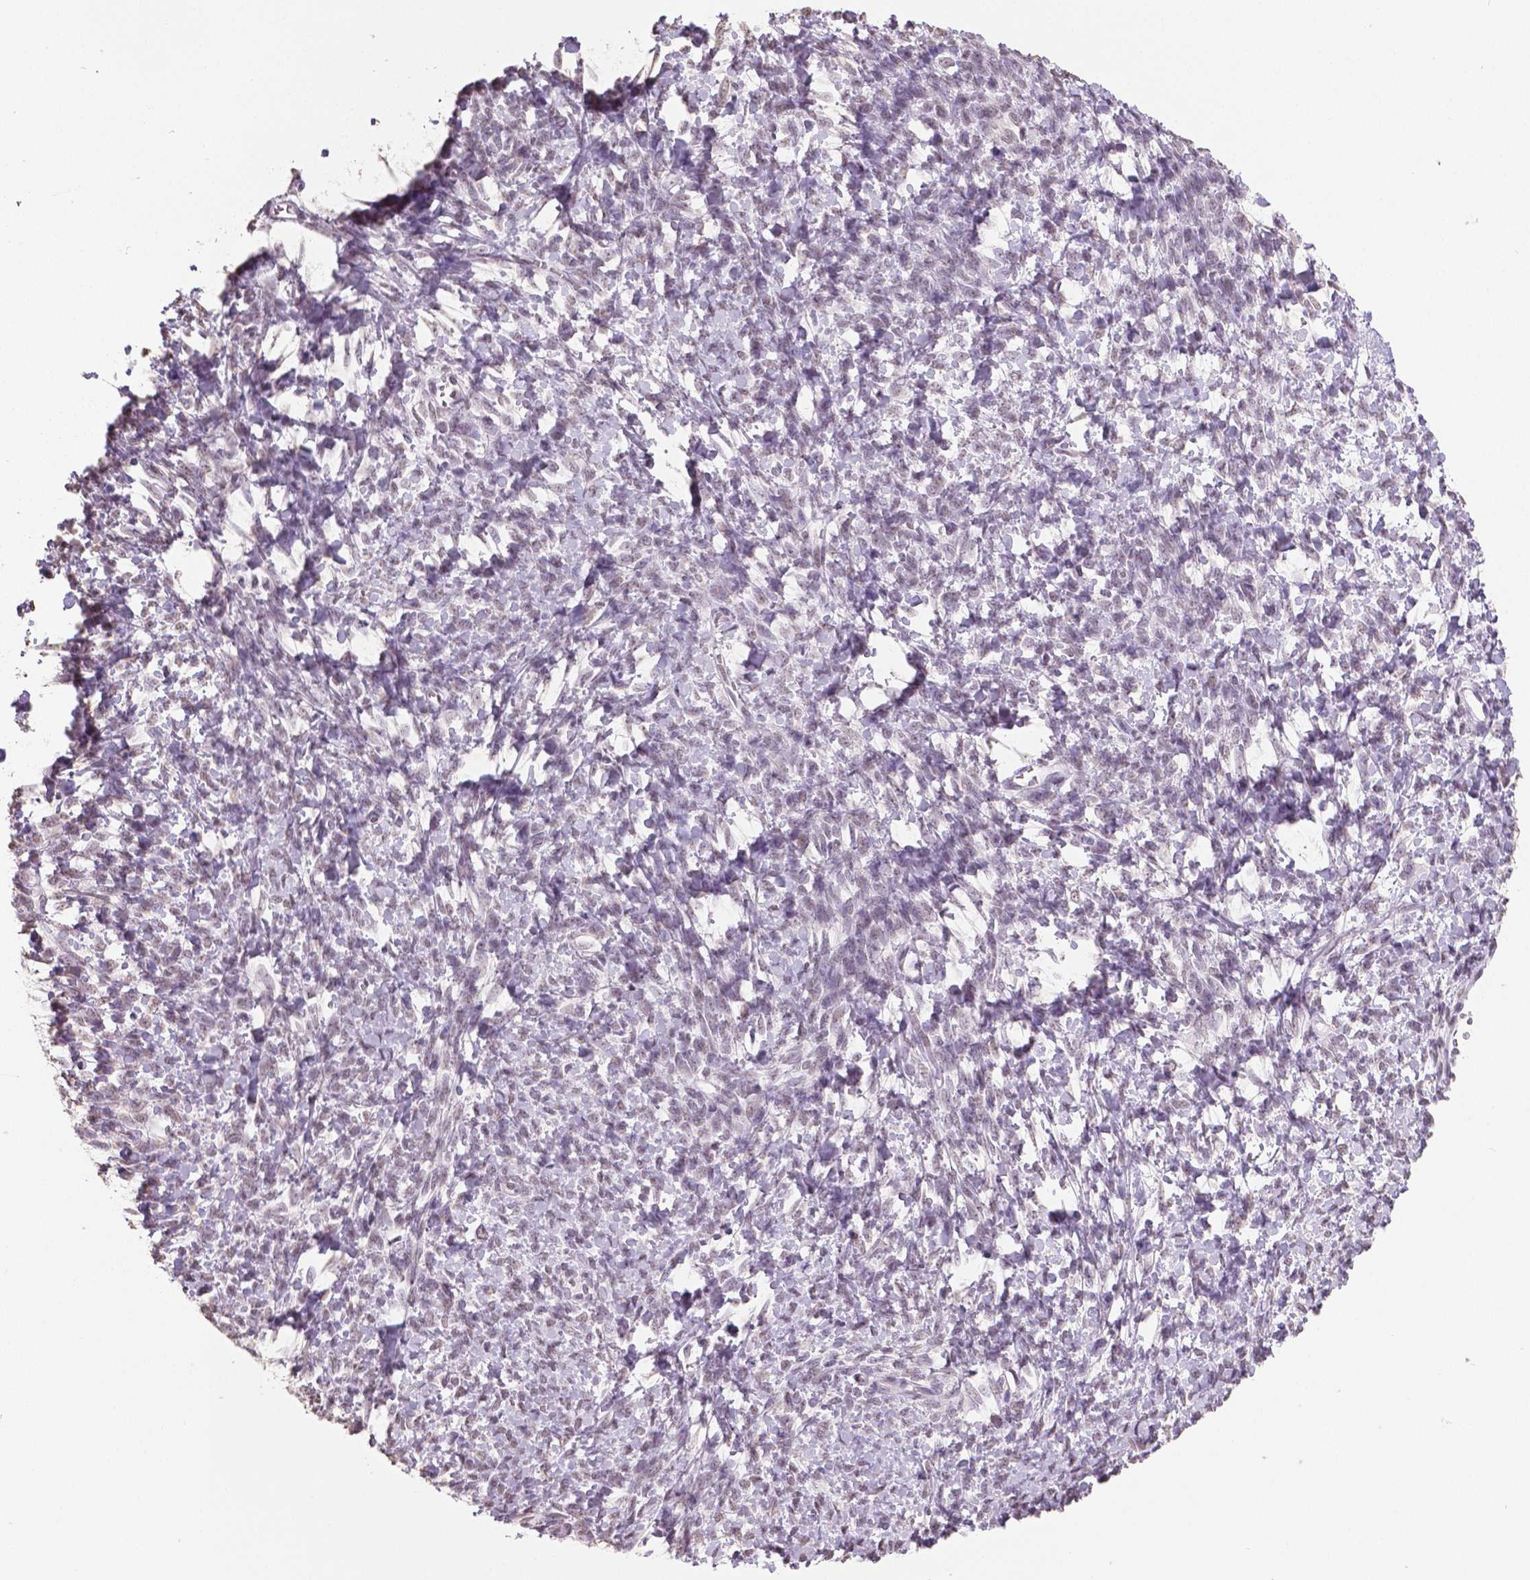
{"staining": {"intensity": "negative", "quantity": "none", "location": "none"}, "tissue": "ovarian cancer", "cell_type": "Tumor cells", "image_type": "cancer", "snomed": [{"axis": "morphology", "description": "Cystadenocarcinoma, serous, NOS"}, {"axis": "topography", "description": "Ovary"}], "caption": "Immunohistochemistry (IHC) micrograph of human ovarian cancer (serous cystadenocarcinoma) stained for a protein (brown), which shows no positivity in tumor cells.", "gene": "IGF2BP1", "patient": {"sex": "female", "age": 53}}